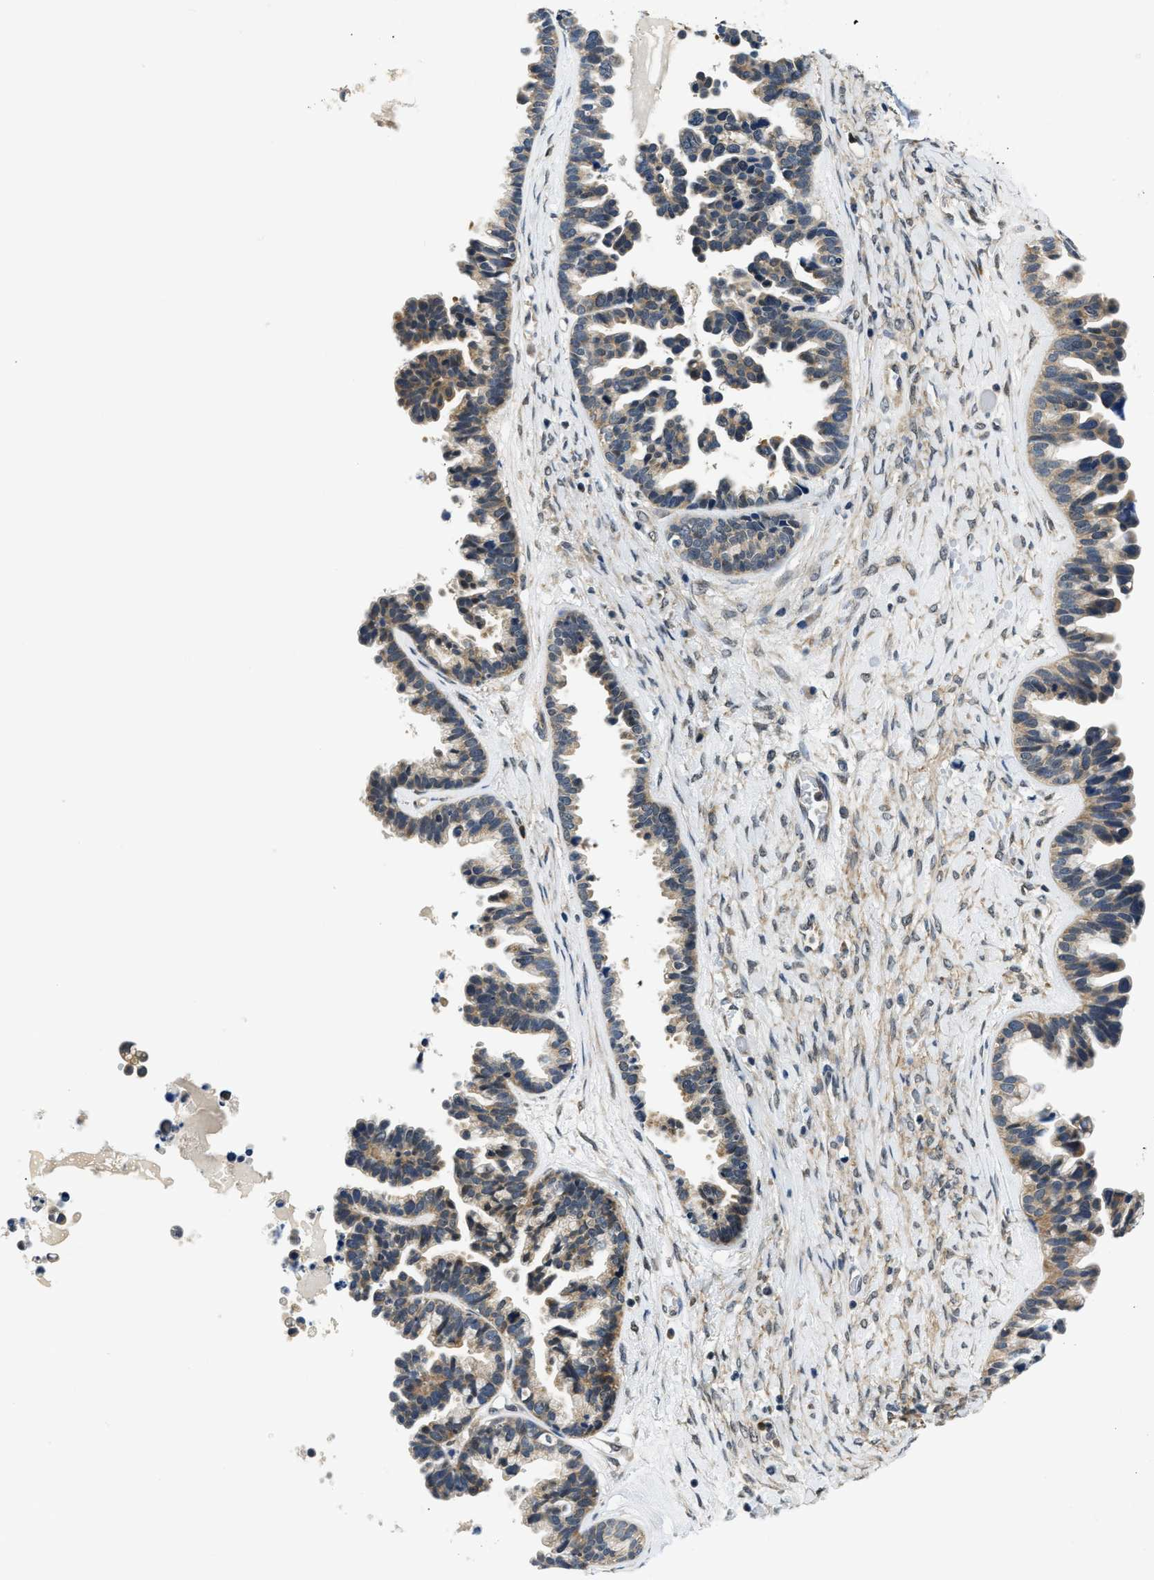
{"staining": {"intensity": "moderate", "quantity": ">75%", "location": "cytoplasmic/membranous"}, "tissue": "ovarian cancer", "cell_type": "Tumor cells", "image_type": "cancer", "snomed": [{"axis": "morphology", "description": "Cystadenocarcinoma, serous, NOS"}, {"axis": "topography", "description": "Ovary"}], "caption": "The immunohistochemical stain shows moderate cytoplasmic/membranous expression in tumor cells of serous cystadenocarcinoma (ovarian) tissue.", "gene": "SMAD4", "patient": {"sex": "female", "age": 56}}